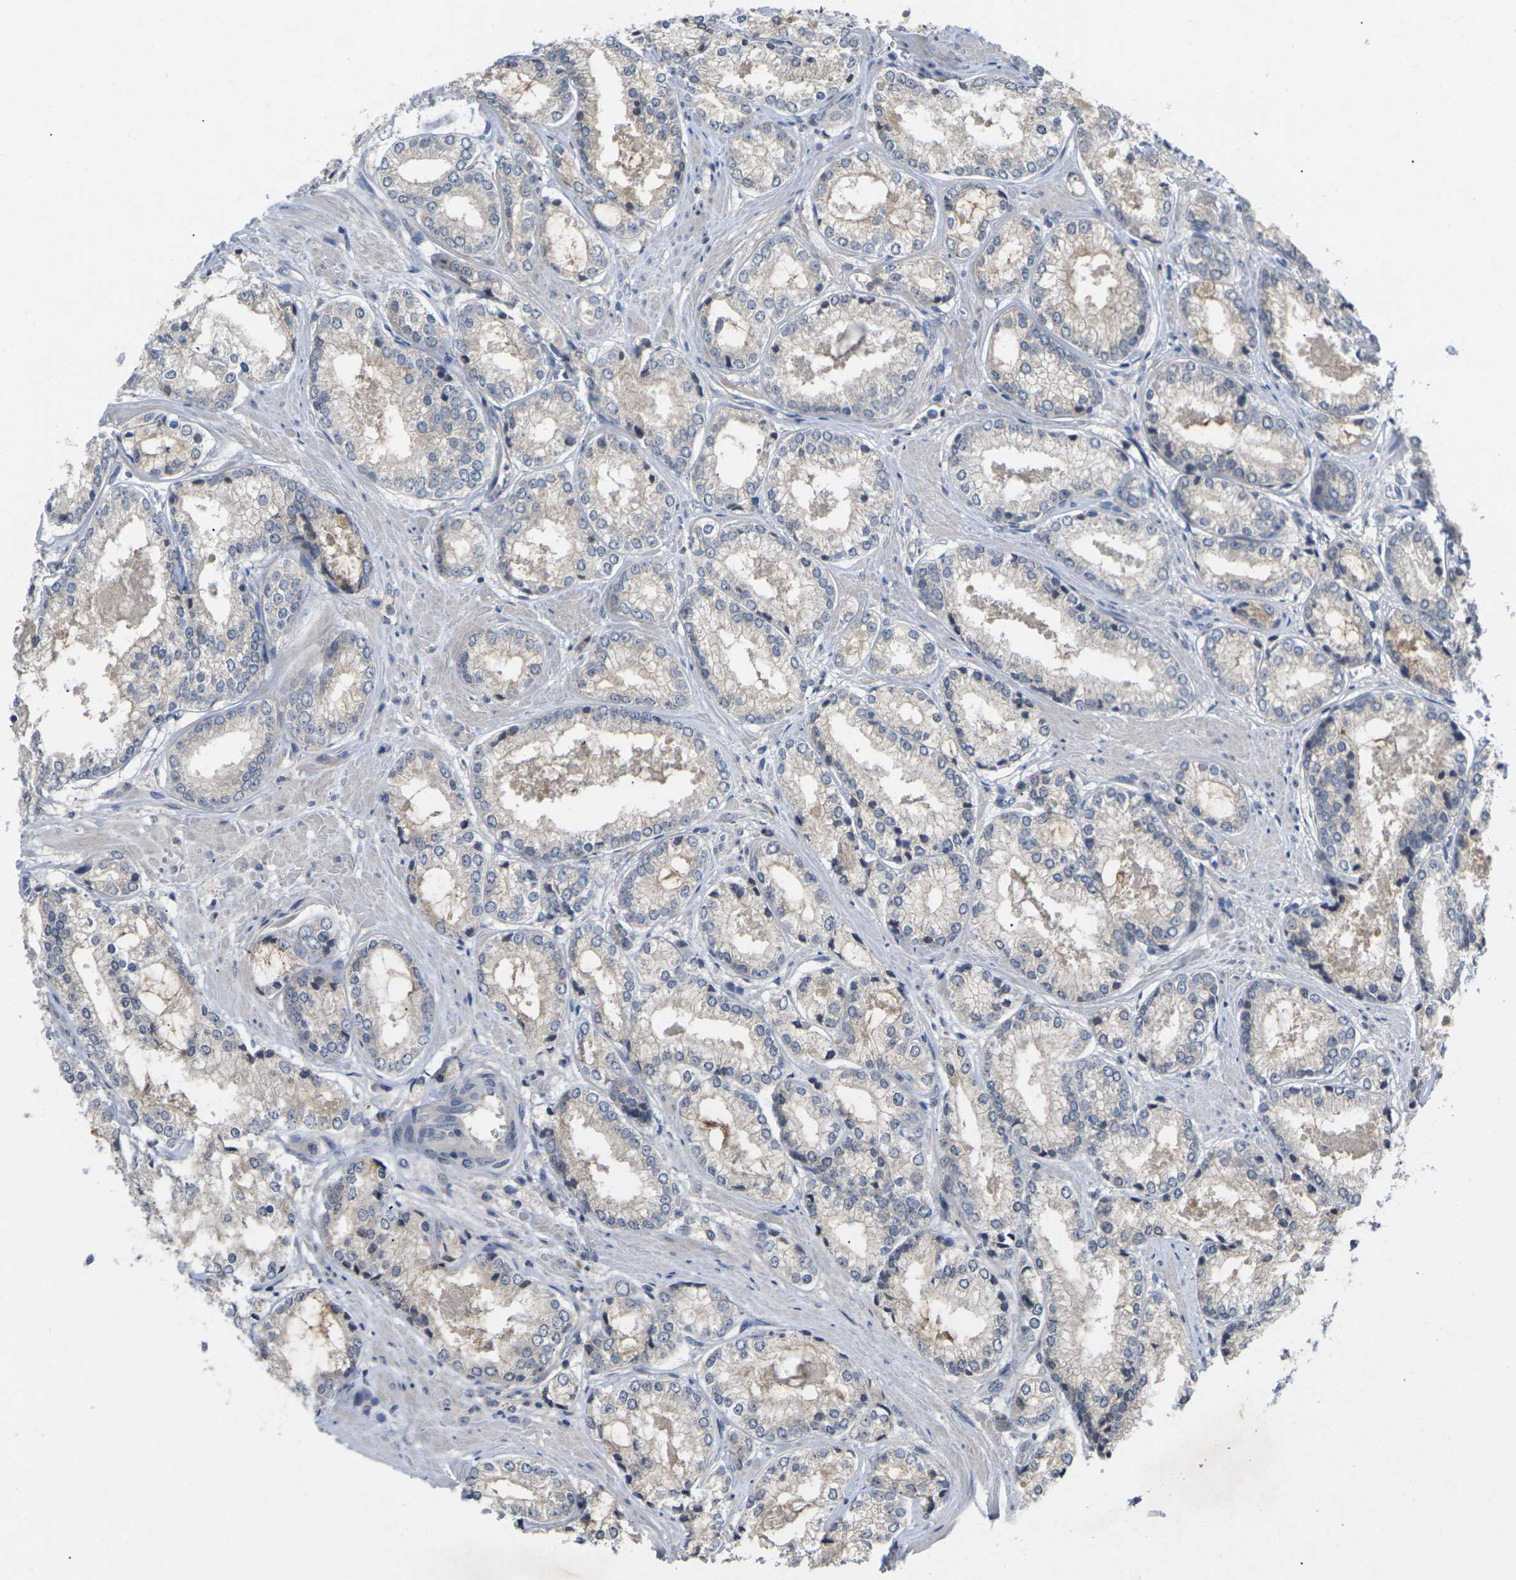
{"staining": {"intensity": "negative", "quantity": "none", "location": "none"}, "tissue": "prostate cancer", "cell_type": "Tumor cells", "image_type": "cancer", "snomed": [{"axis": "morphology", "description": "Adenocarcinoma, Low grade"}, {"axis": "topography", "description": "Prostate"}], "caption": "Immunohistochemistry (IHC) of prostate cancer (low-grade adenocarcinoma) shows no positivity in tumor cells. The staining was performed using DAB to visualize the protein expression in brown, while the nuclei were stained in blue with hematoxylin (Magnification: 20x).", "gene": "SLC2A2", "patient": {"sex": "male", "age": 64}}